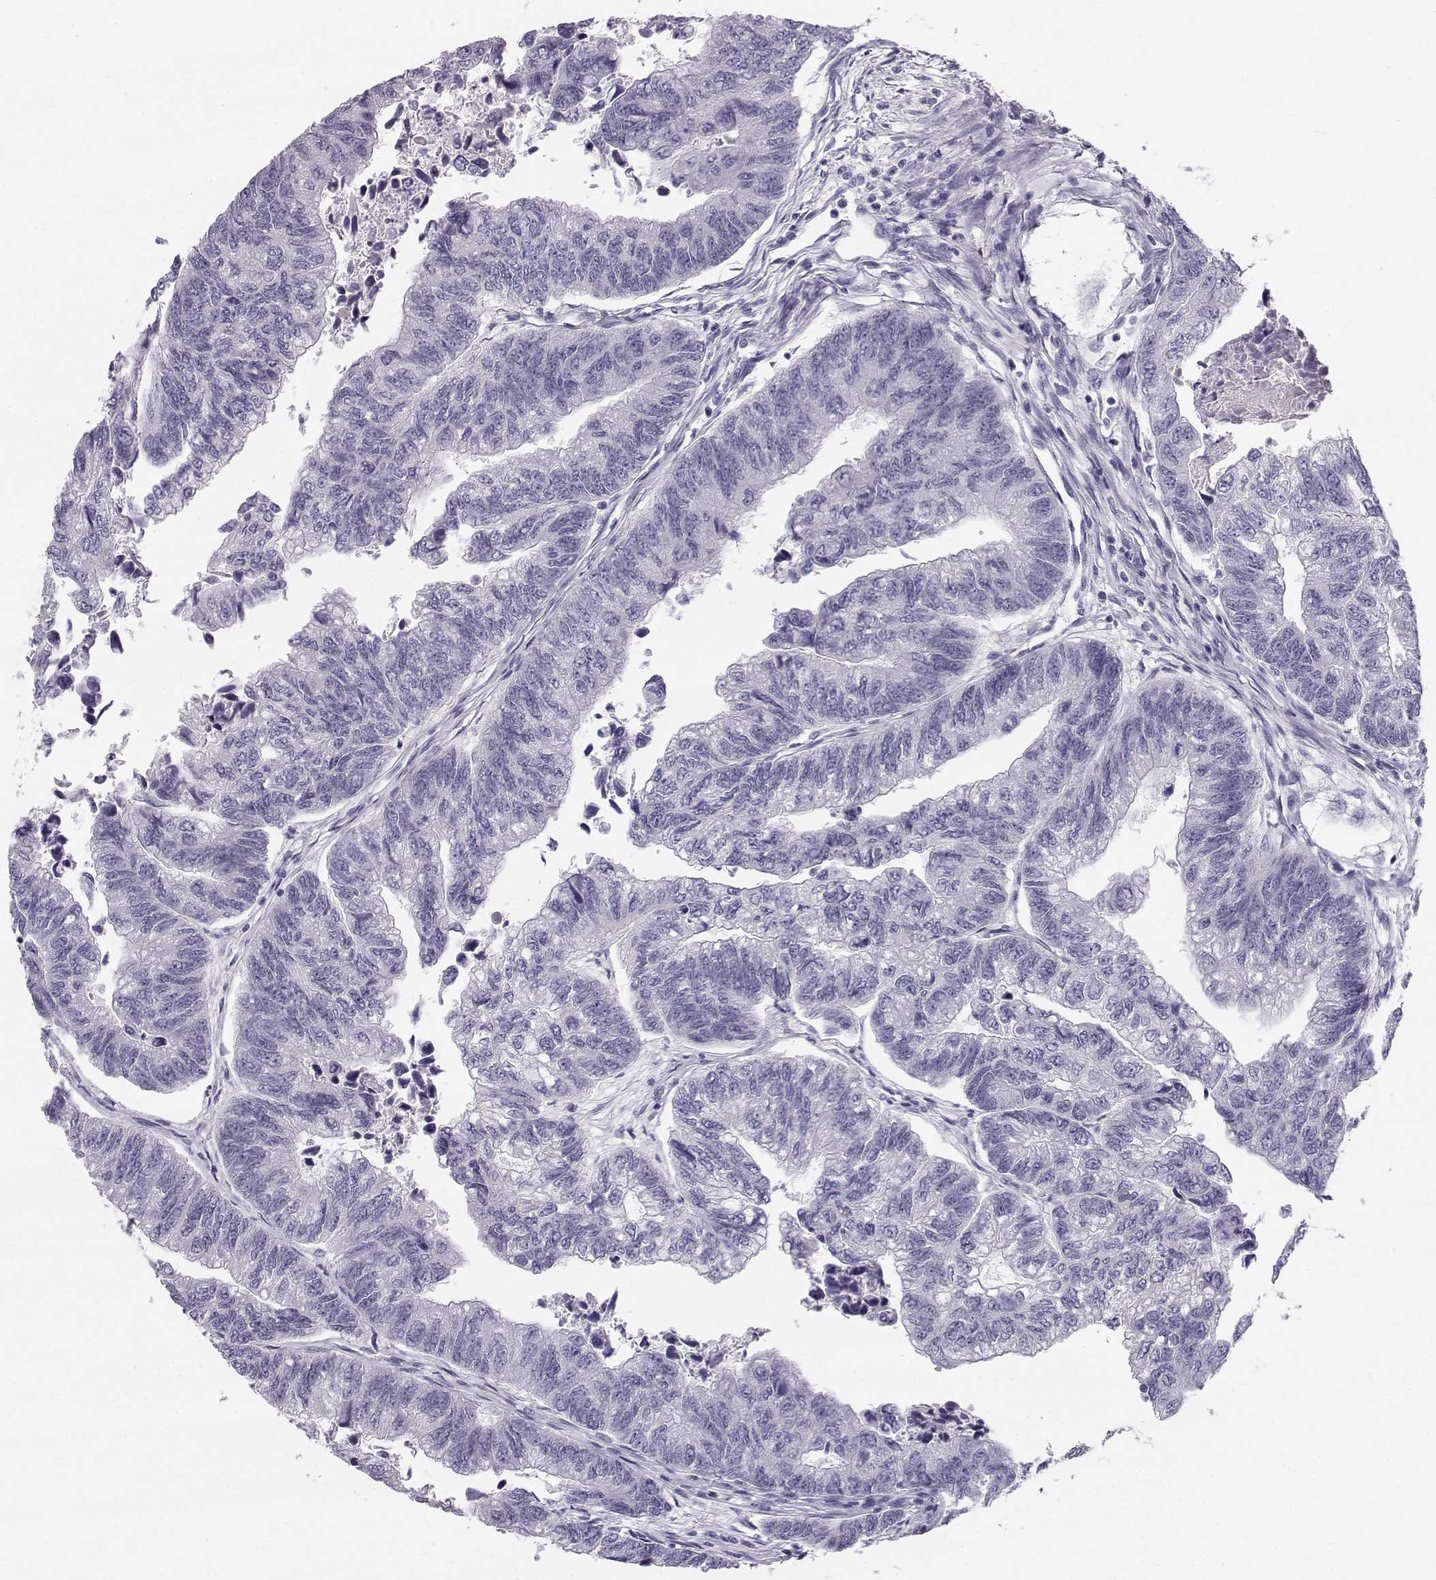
{"staining": {"intensity": "negative", "quantity": "none", "location": "none"}, "tissue": "colorectal cancer", "cell_type": "Tumor cells", "image_type": "cancer", "snomed": [{"axis": "morphology", "description": "Adenocarcinoma, NOS"}, {"axis": "topography", "description": "Colon"}], "caption": "Colorectal cancer (adenocarcinoma) was stained to show a protein in brown. There is no significant expression in tumor cells.", "gene": "SYCE1", "patient": {"sex": "female", "age": 65}}